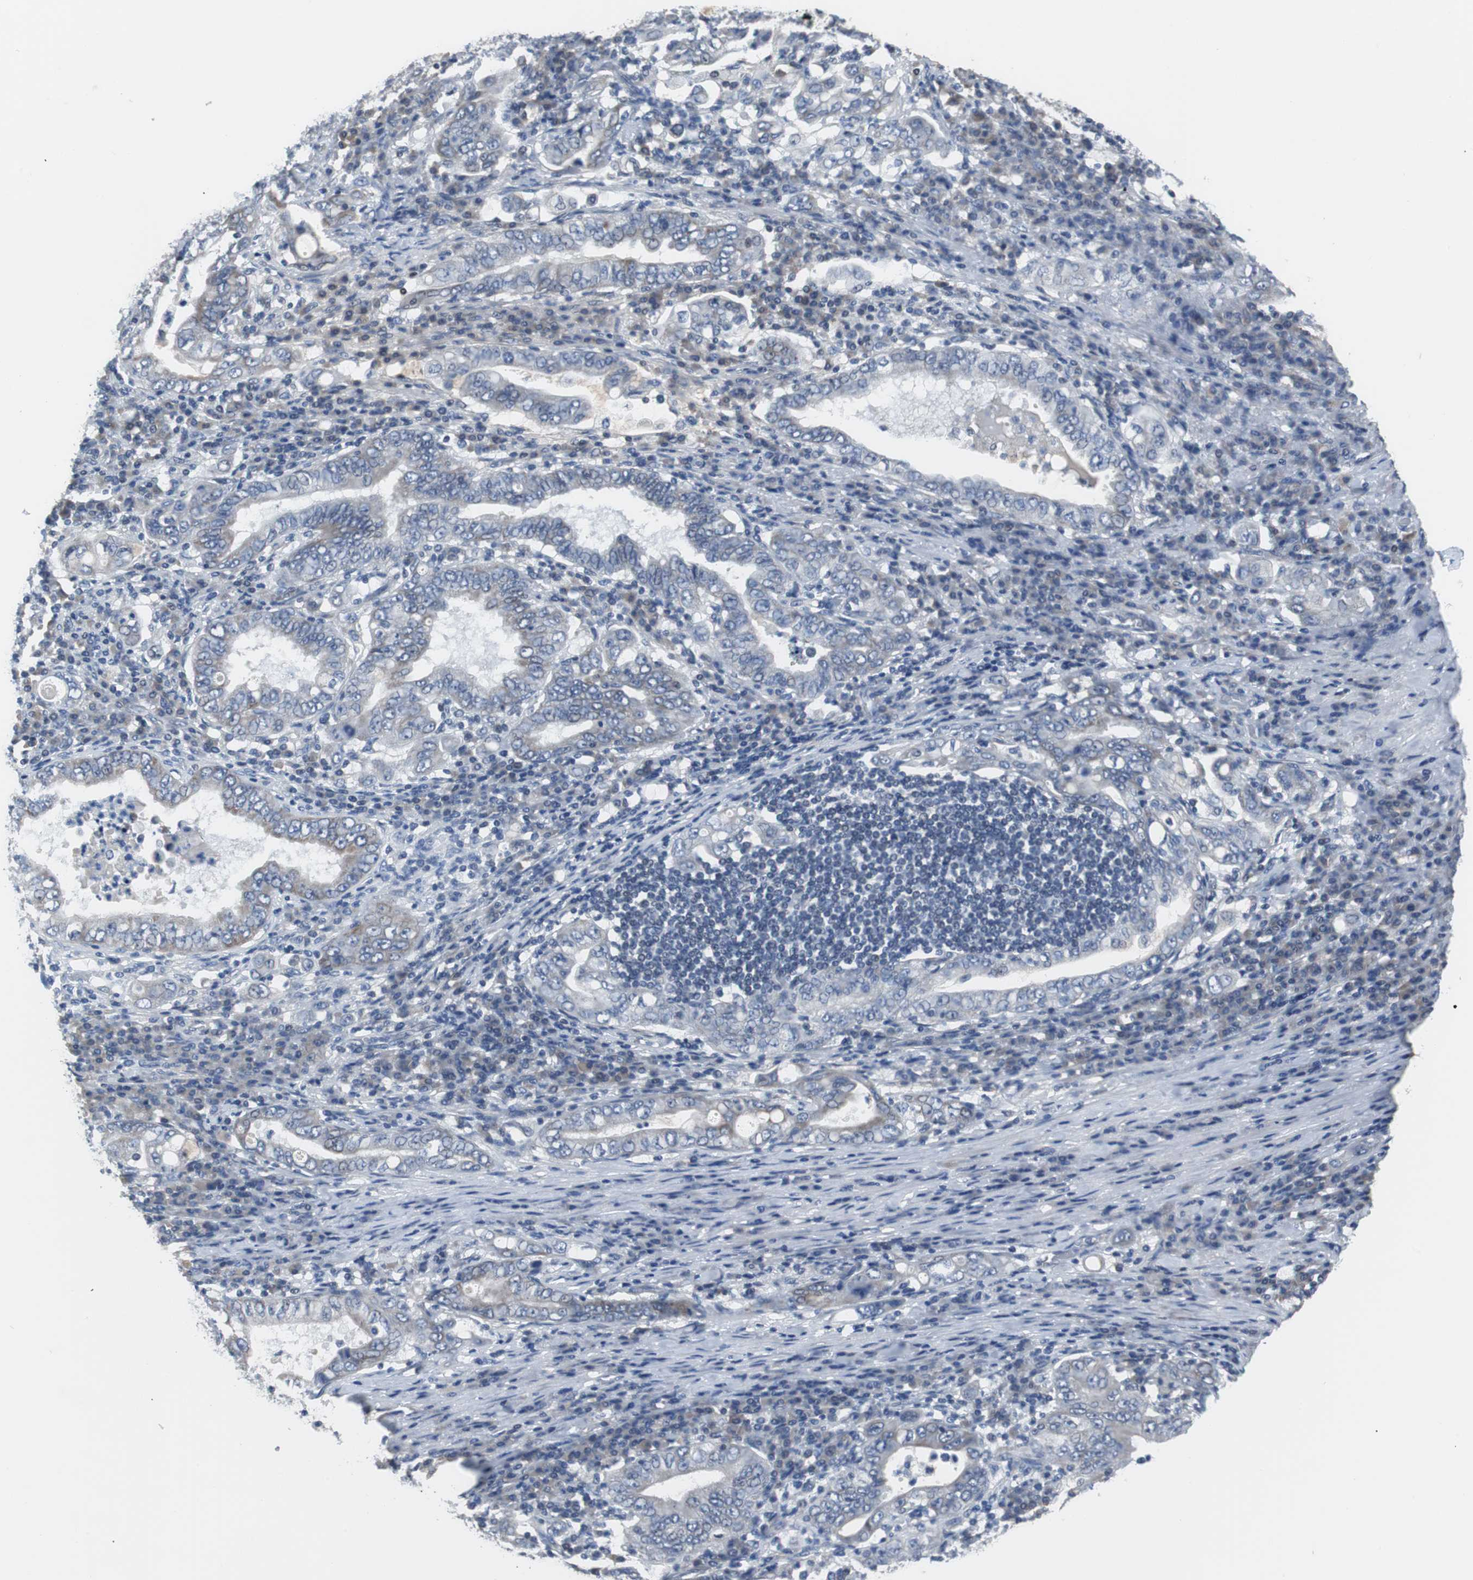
{"staining": {"intensity": "weak", "quantity": "<25%", "location": "cytoplasmic/membranous"}, "tissue": "stomach cancer", "cell_type": "Tumor cells", "image_type": "cancer", "snomed": [{"axis": "morphology", "description": "Normal tissue, NOS"}, {"axis": "morphology", "description": "Adenocarcinoma, NOS"}, {"axis": "topography", "description": "Esophagus"}, {"axis": "topography", "description": "Stomach, upper"}, {"axis": "topography", "description": "Peripheral nerve tissue"}], "caption": "A high-resolution image shows immunohistochemistry staining of stomach cancer, which displays no significant expression in tumor cells.", "gene": "TP63", "patient": {"sex": "male", "age": 62}}